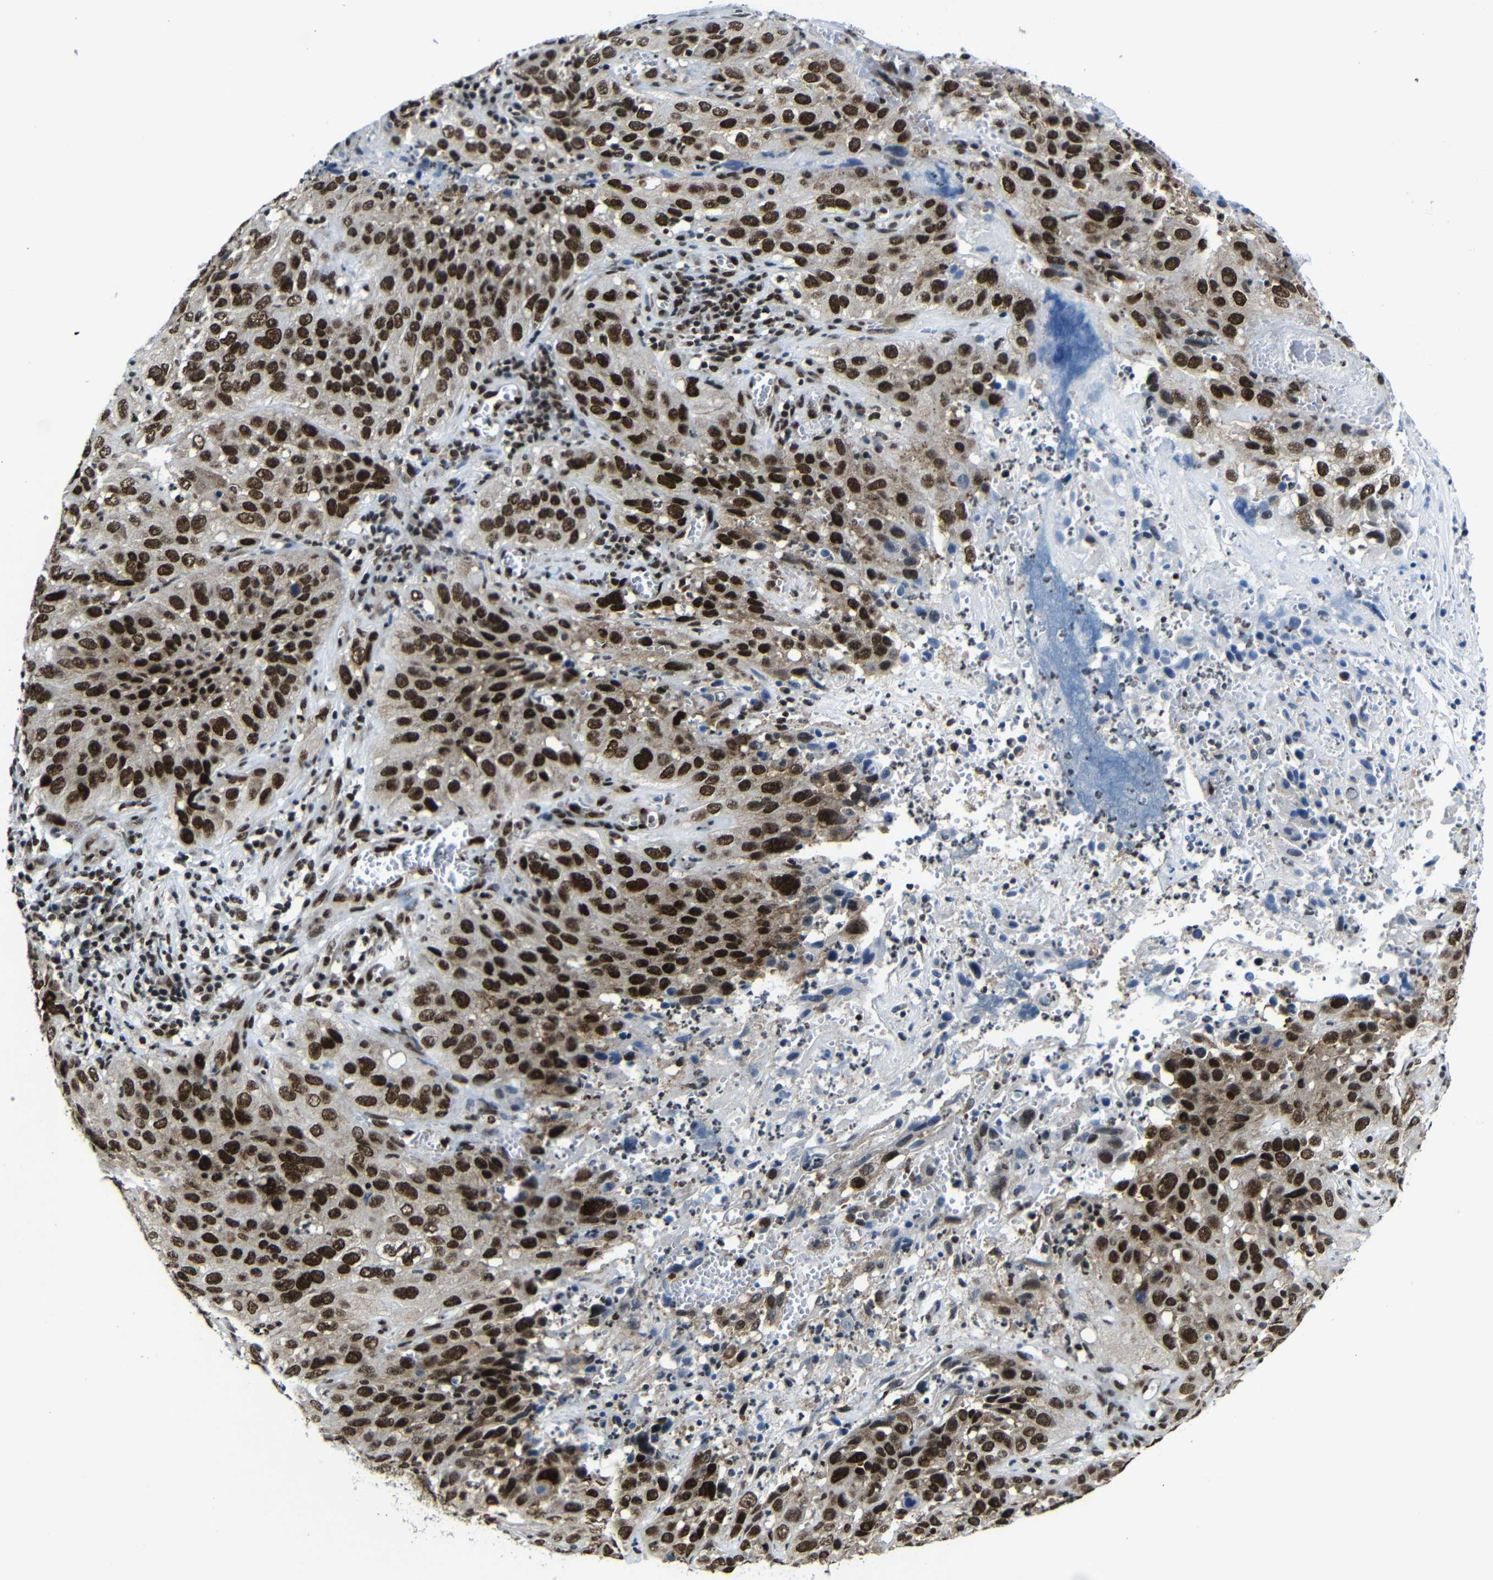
{"staining": {"intensity": "strong", "quantity": ">75%", "location": "nuclear"}, "tissue": "cervical cancer", "cell_type": "Tumor cells", "image_type": "cancer", "snomed": [{"axis": "morphology", "description": "Squamous cell carcinoma, NOS"}, {"axis": "topography", "description": "Cervix"}], "caption": "Immunohistochemistry (IHC) (DAB (3,3'-diaminobenzidine)) staining of human squamous cell carcinoma (cervical) shows strong nuclear protein staining in about >75% of tumor cells.", "gene": "PTBP1", "patient": {"sex": "female", "age": 32}}